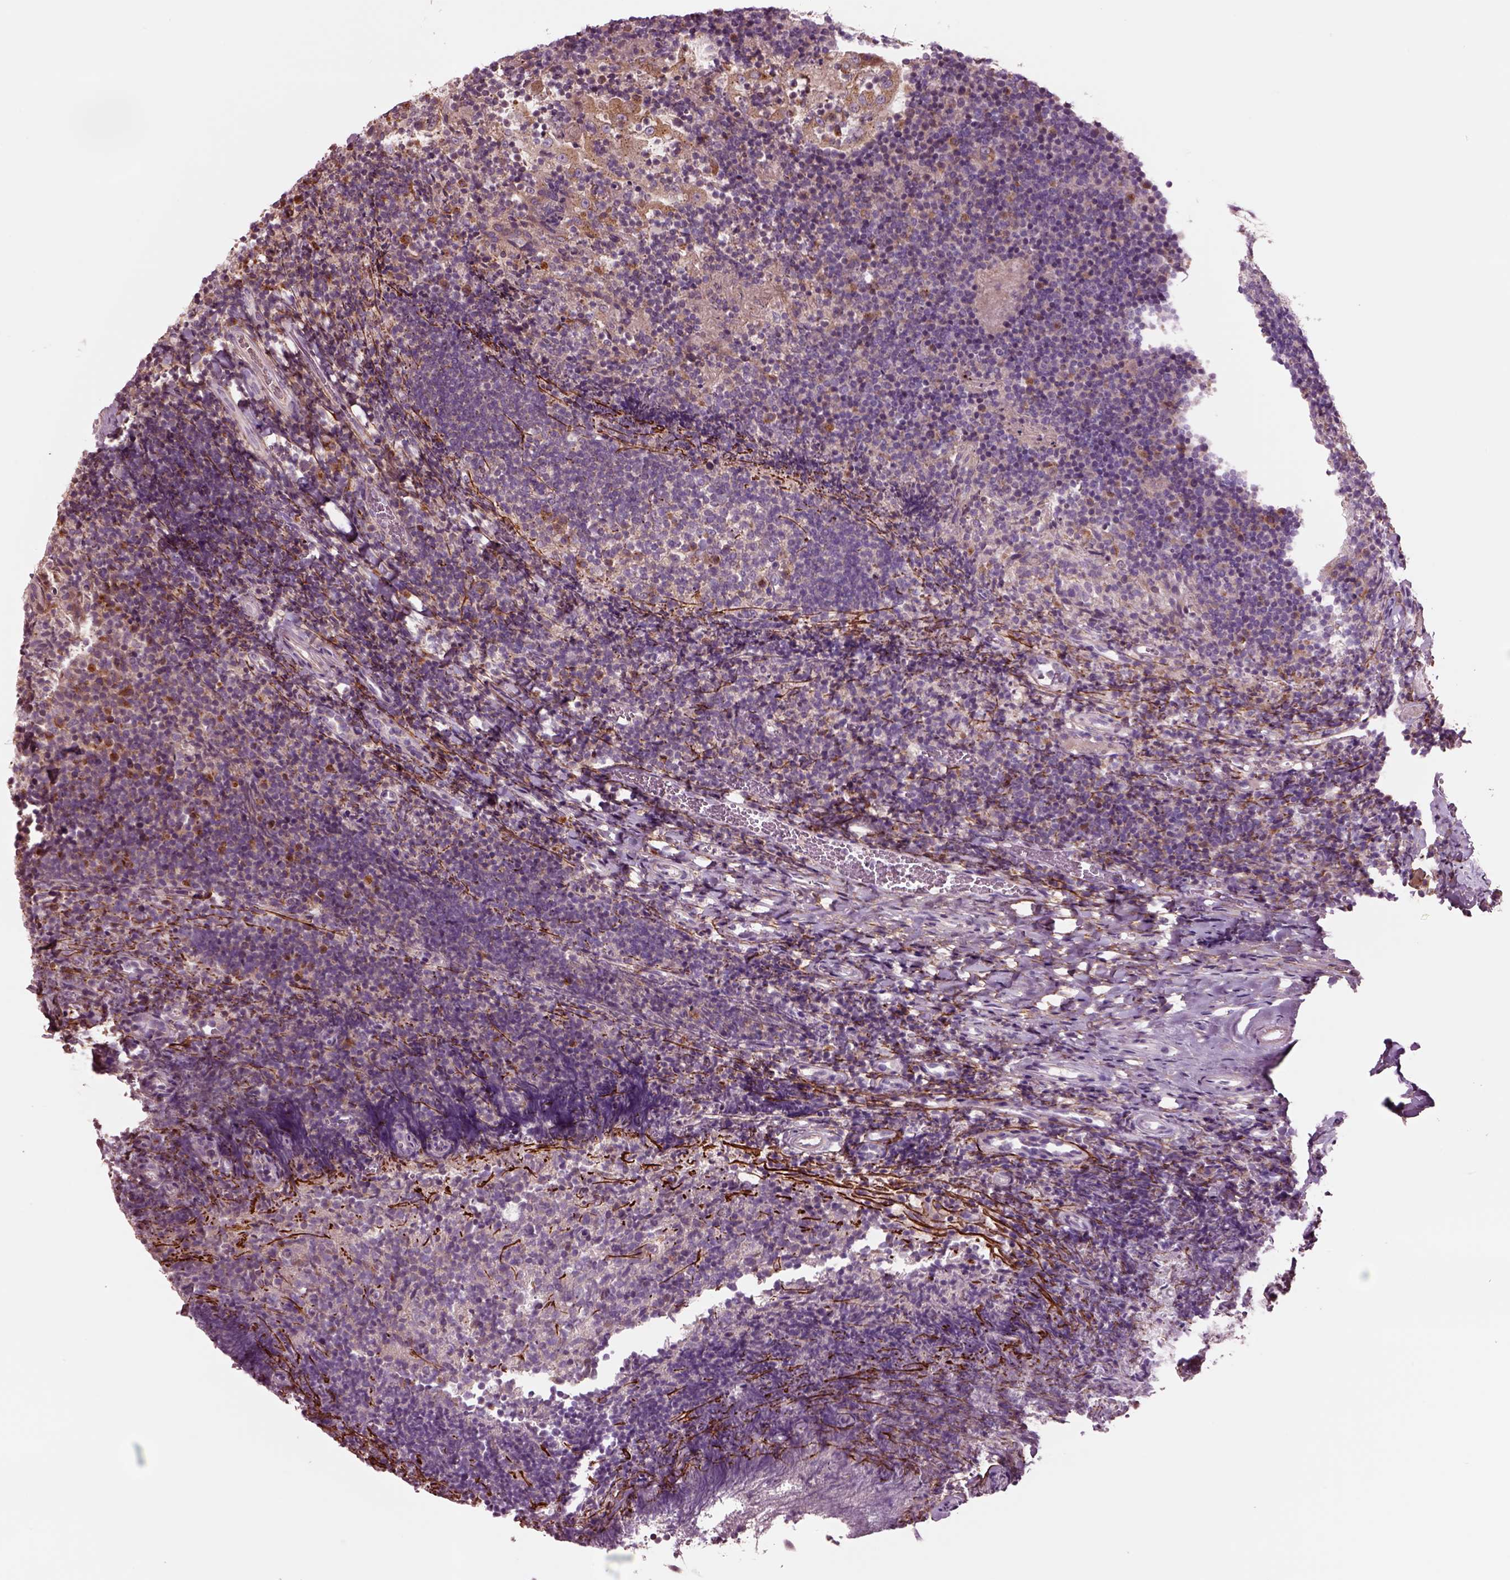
{"staining": {"intensity": "moderate", "quantity": "<25%", "location": "cytoplasmic/membranous"}, "tissue": "tonsil", "cell_type": "Germinal center cells", "image_type": "normal", "snomed": [{"axis": "morphology", "description": "Normal tissue, NOS"}, {"axis": "topography", "description": "Tonsil"}], "caption": "Tonsil stained with immunohistochemistry displays moderate cytoplasmic/membranous positivity in about <25% of germinal center cells.", "gene": "SEC23A", "patient": {"sex": "female", "age": 10}}